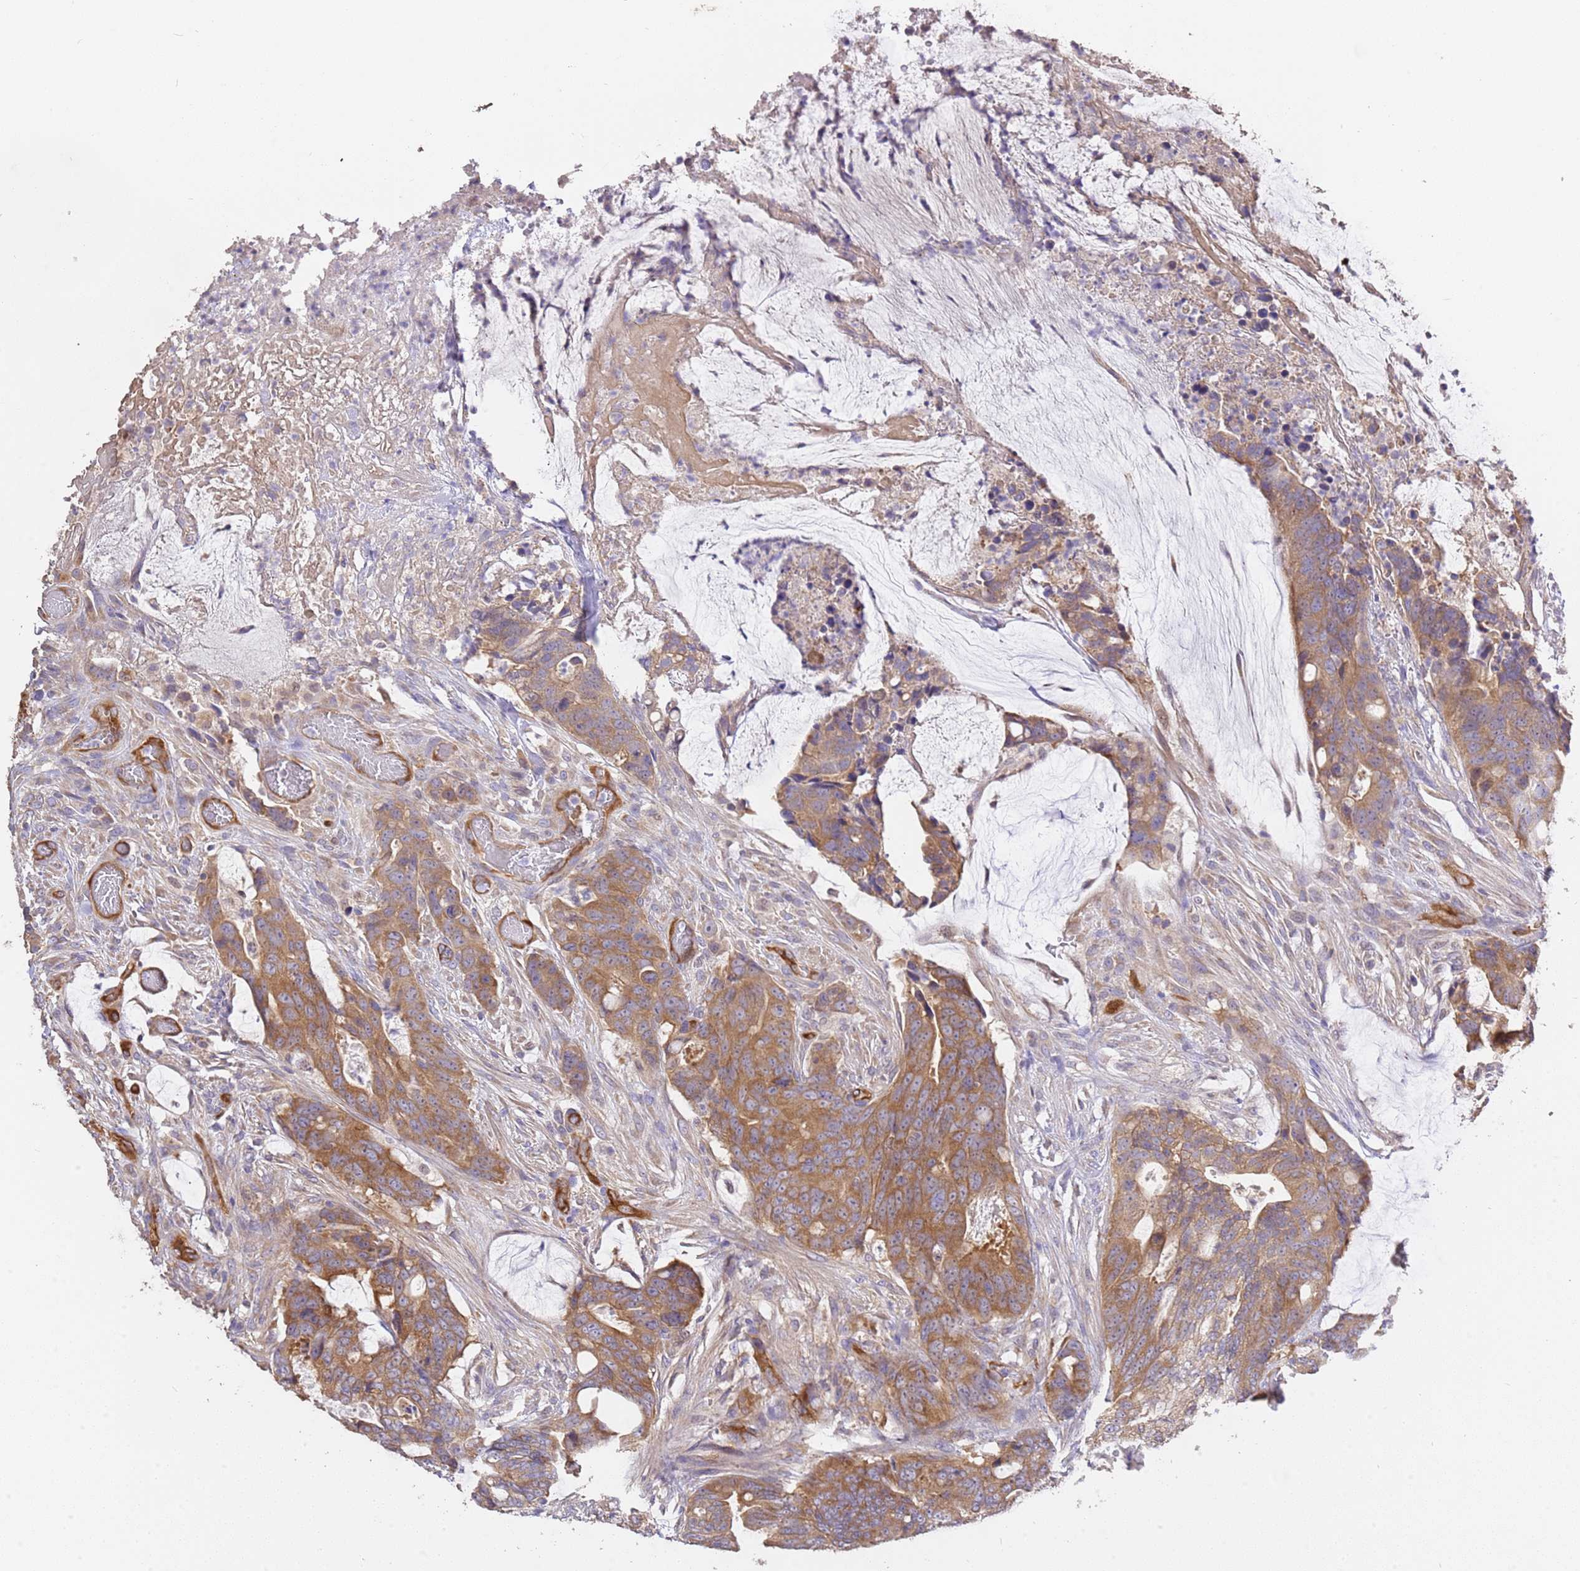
{"staining": {"intensity": "moderate", "quantity": ">75%", "location": "cytoplasmic/membranous"}, "tissue": "colorectal cancer", "cell_type": "Tumor cells", "image_type": "cancer", "snomed": [{"axis": "morphology", "description": "Adenocarcinoma, NOS"}, {"axis": "topography", "description": "Colon"}], "caption": "Brown immunohistochemical staining in colorectal cancer (adenocarcinoma) shows moderate cytoplasmic/membranous expression in approximately >75% of tumor cells.", "gene": "DOCK9", "patient": {"sex": "female", "age": 82}}